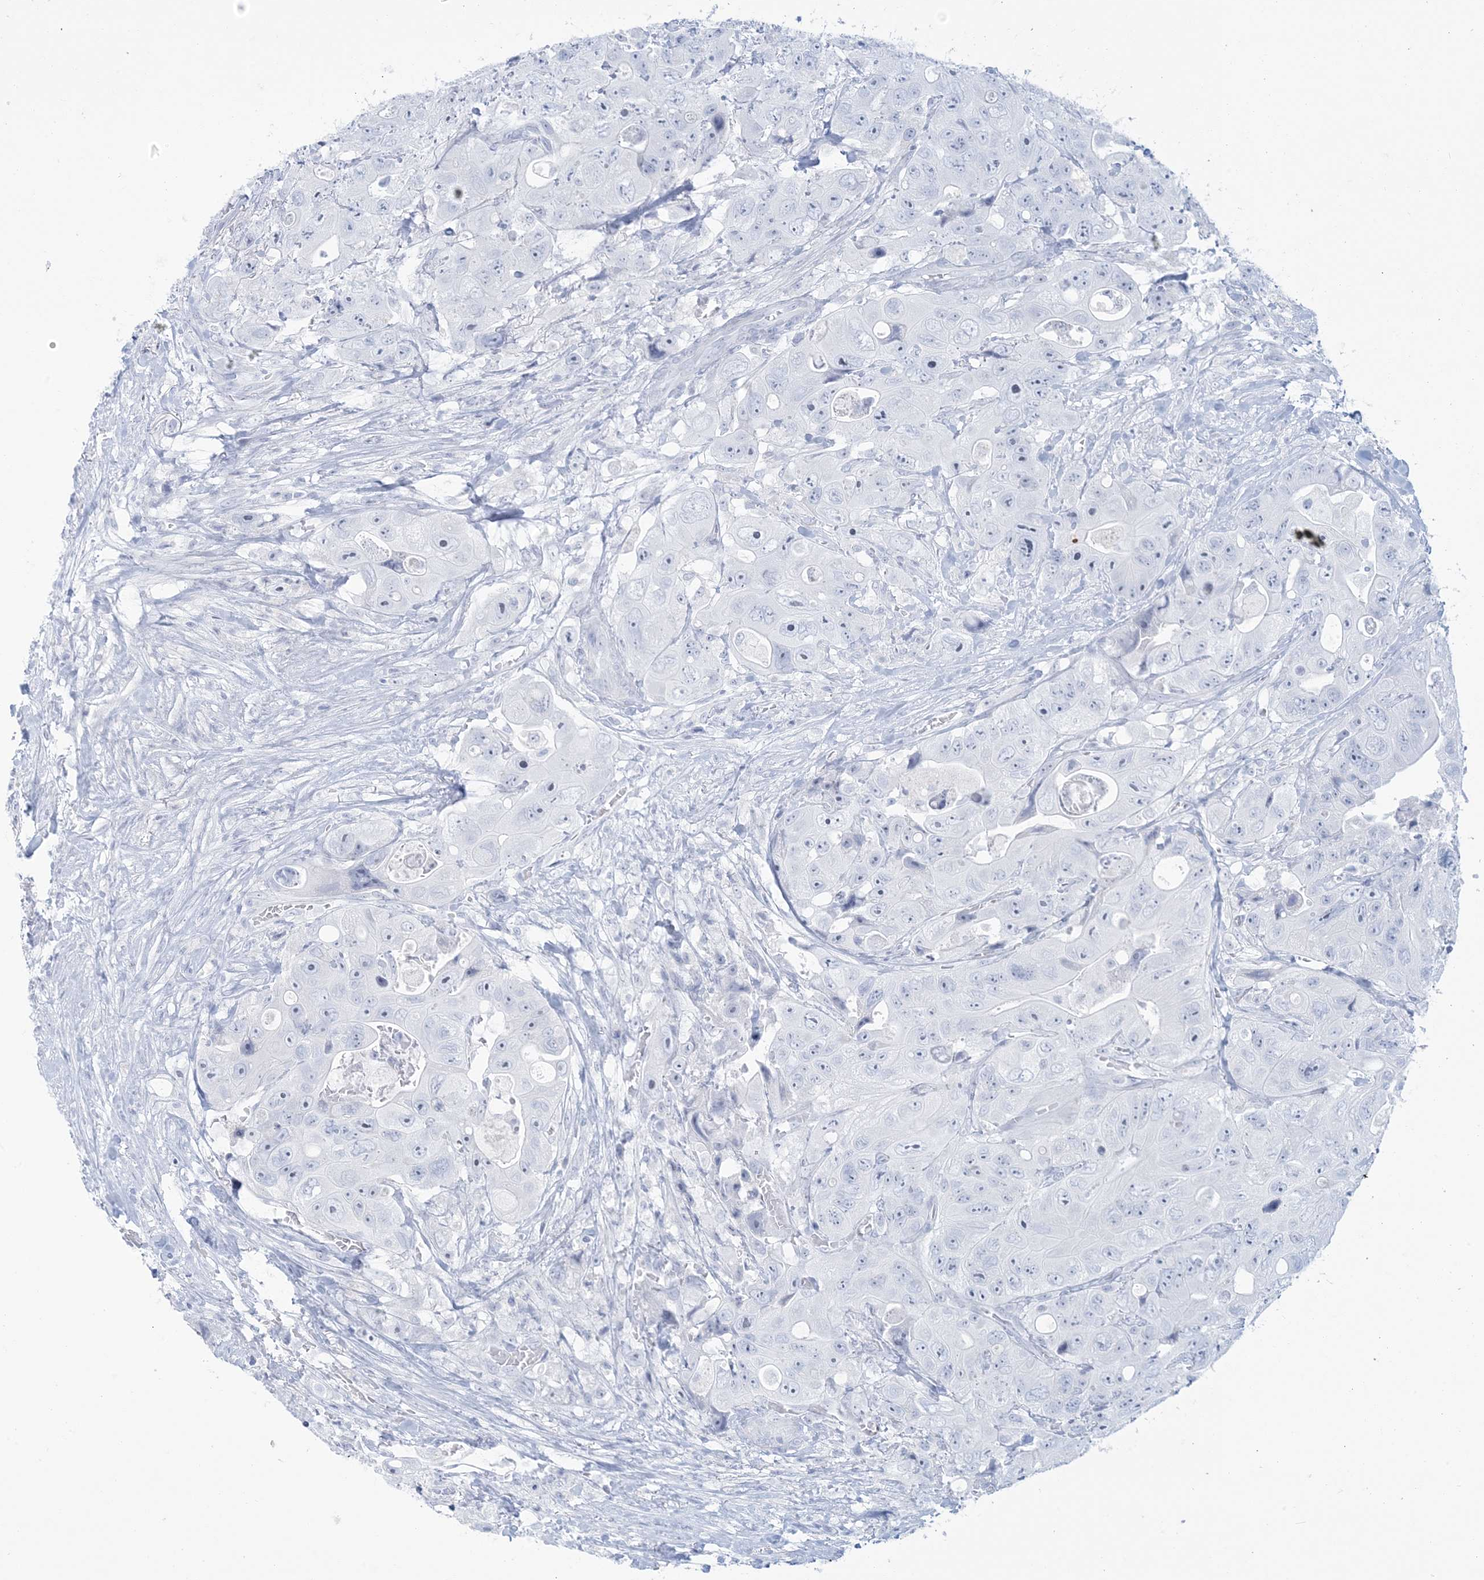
{"staining": {"intensity": "negative", "quantity": "none", "location": "none"}, "tissue": "colorectal cancer", "cell_type": "Tumor cells", "image_type": "cancer", "snomed": [{"axis": "morphology", "description": "Adenocarcinoma, NOS"}, {"axis": "topography", "description": "Colon"}], "caption": "Colorectal cancer stained for a protein using IHC reveals no staining tumor cells.", "gene": "AGXT", "patient": {"sex": "female", "age": 46}}